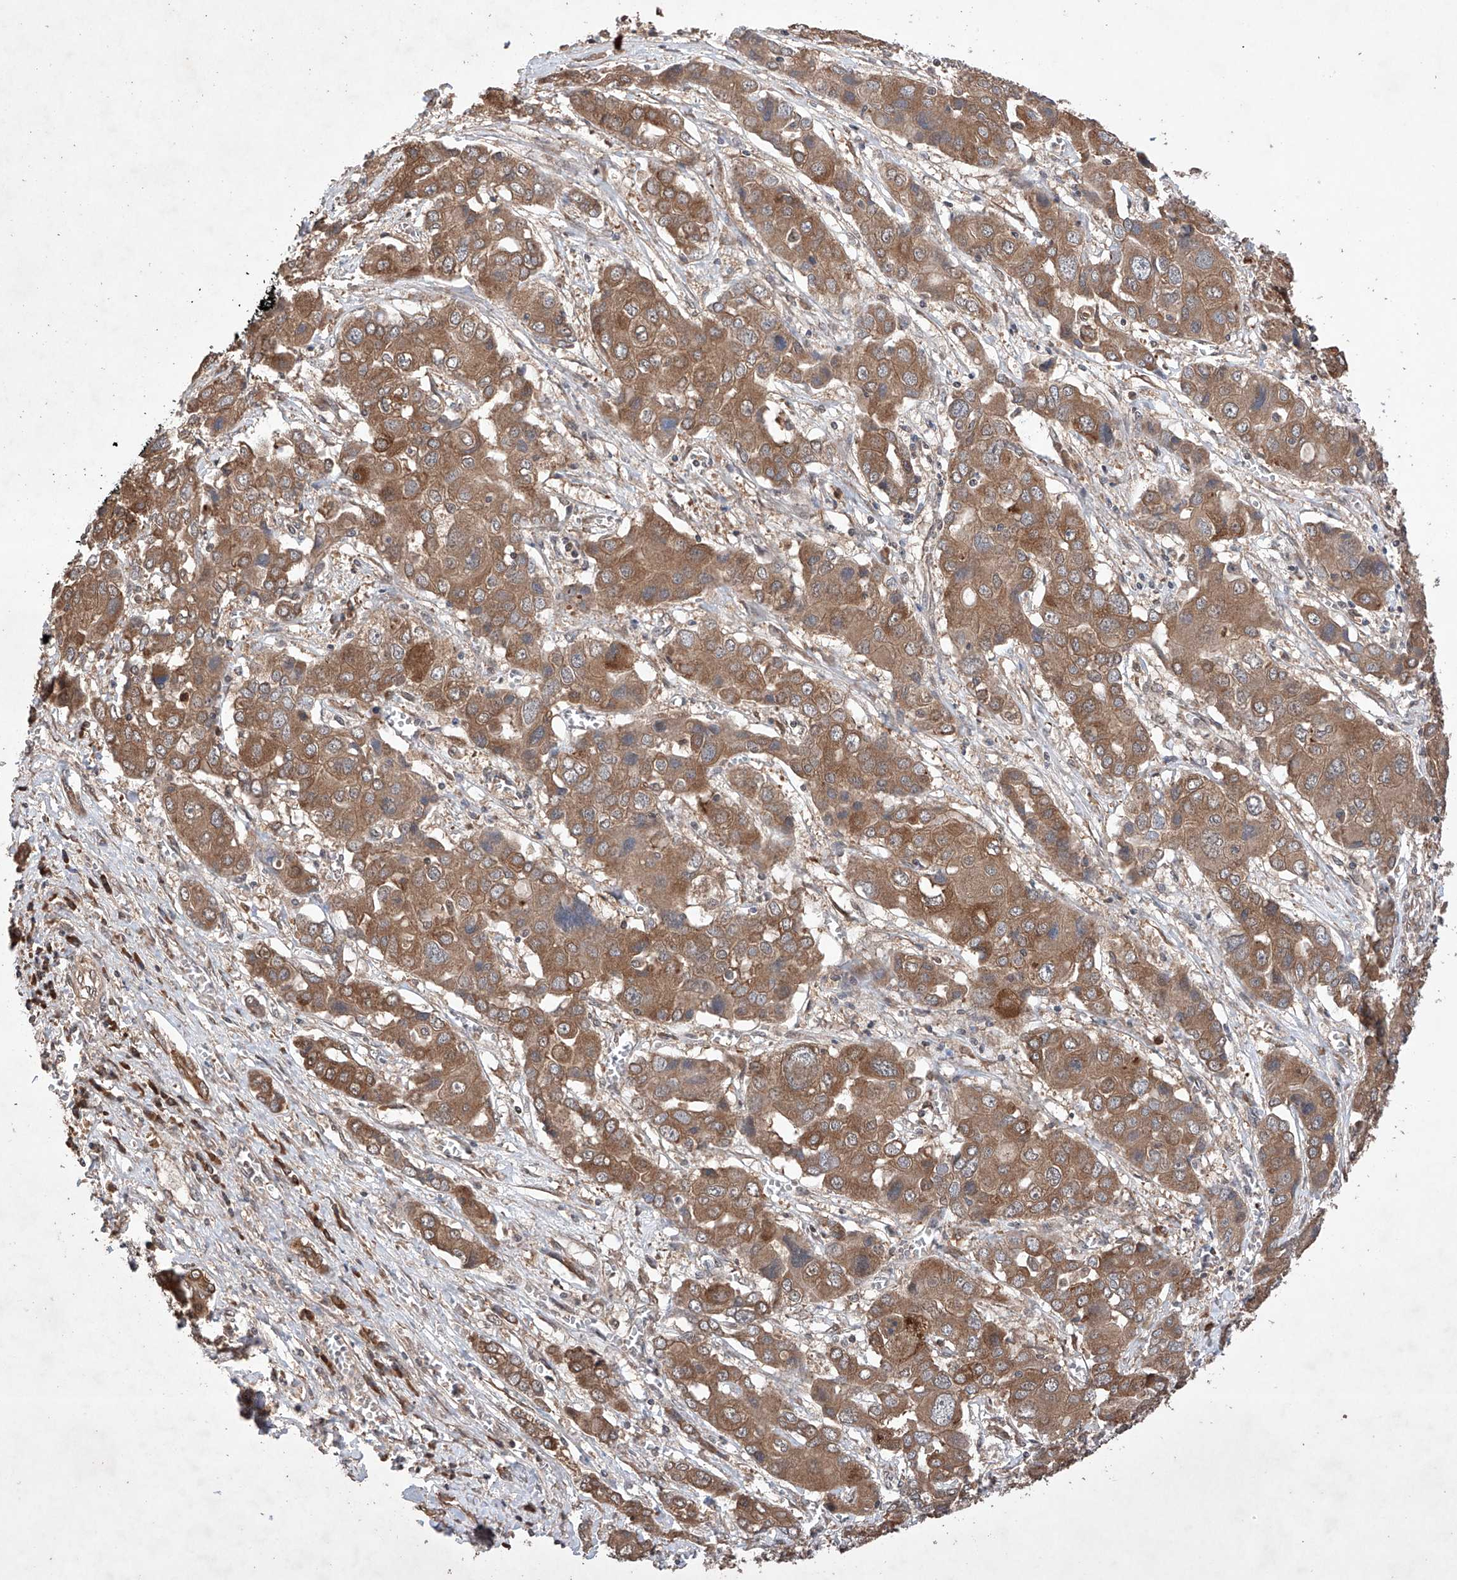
{"staining": {"intensity": "moderate", "quantity": ">75%", "location": "cytoplasmic/membranous"}, "tissue": "liver cancer", "cell_type": "Tumor cells", "image_type": "cancer", "snomed": [{"axis": "morphology", "description": "Cholangiocarcinoma"}, {"axis": "topography", "description": "Liver"}], "caption": "Immunohistochemistry (IHC) histopathology image of human cholangiocarcinoma (liver) stained for a protein (brown), which shows medium levels of moderate cytoplasmic/membranous staining in approximately >75% of tumor cells.", "gene": "LURAP1", "patient": {"sex": "male", "age": 67}}